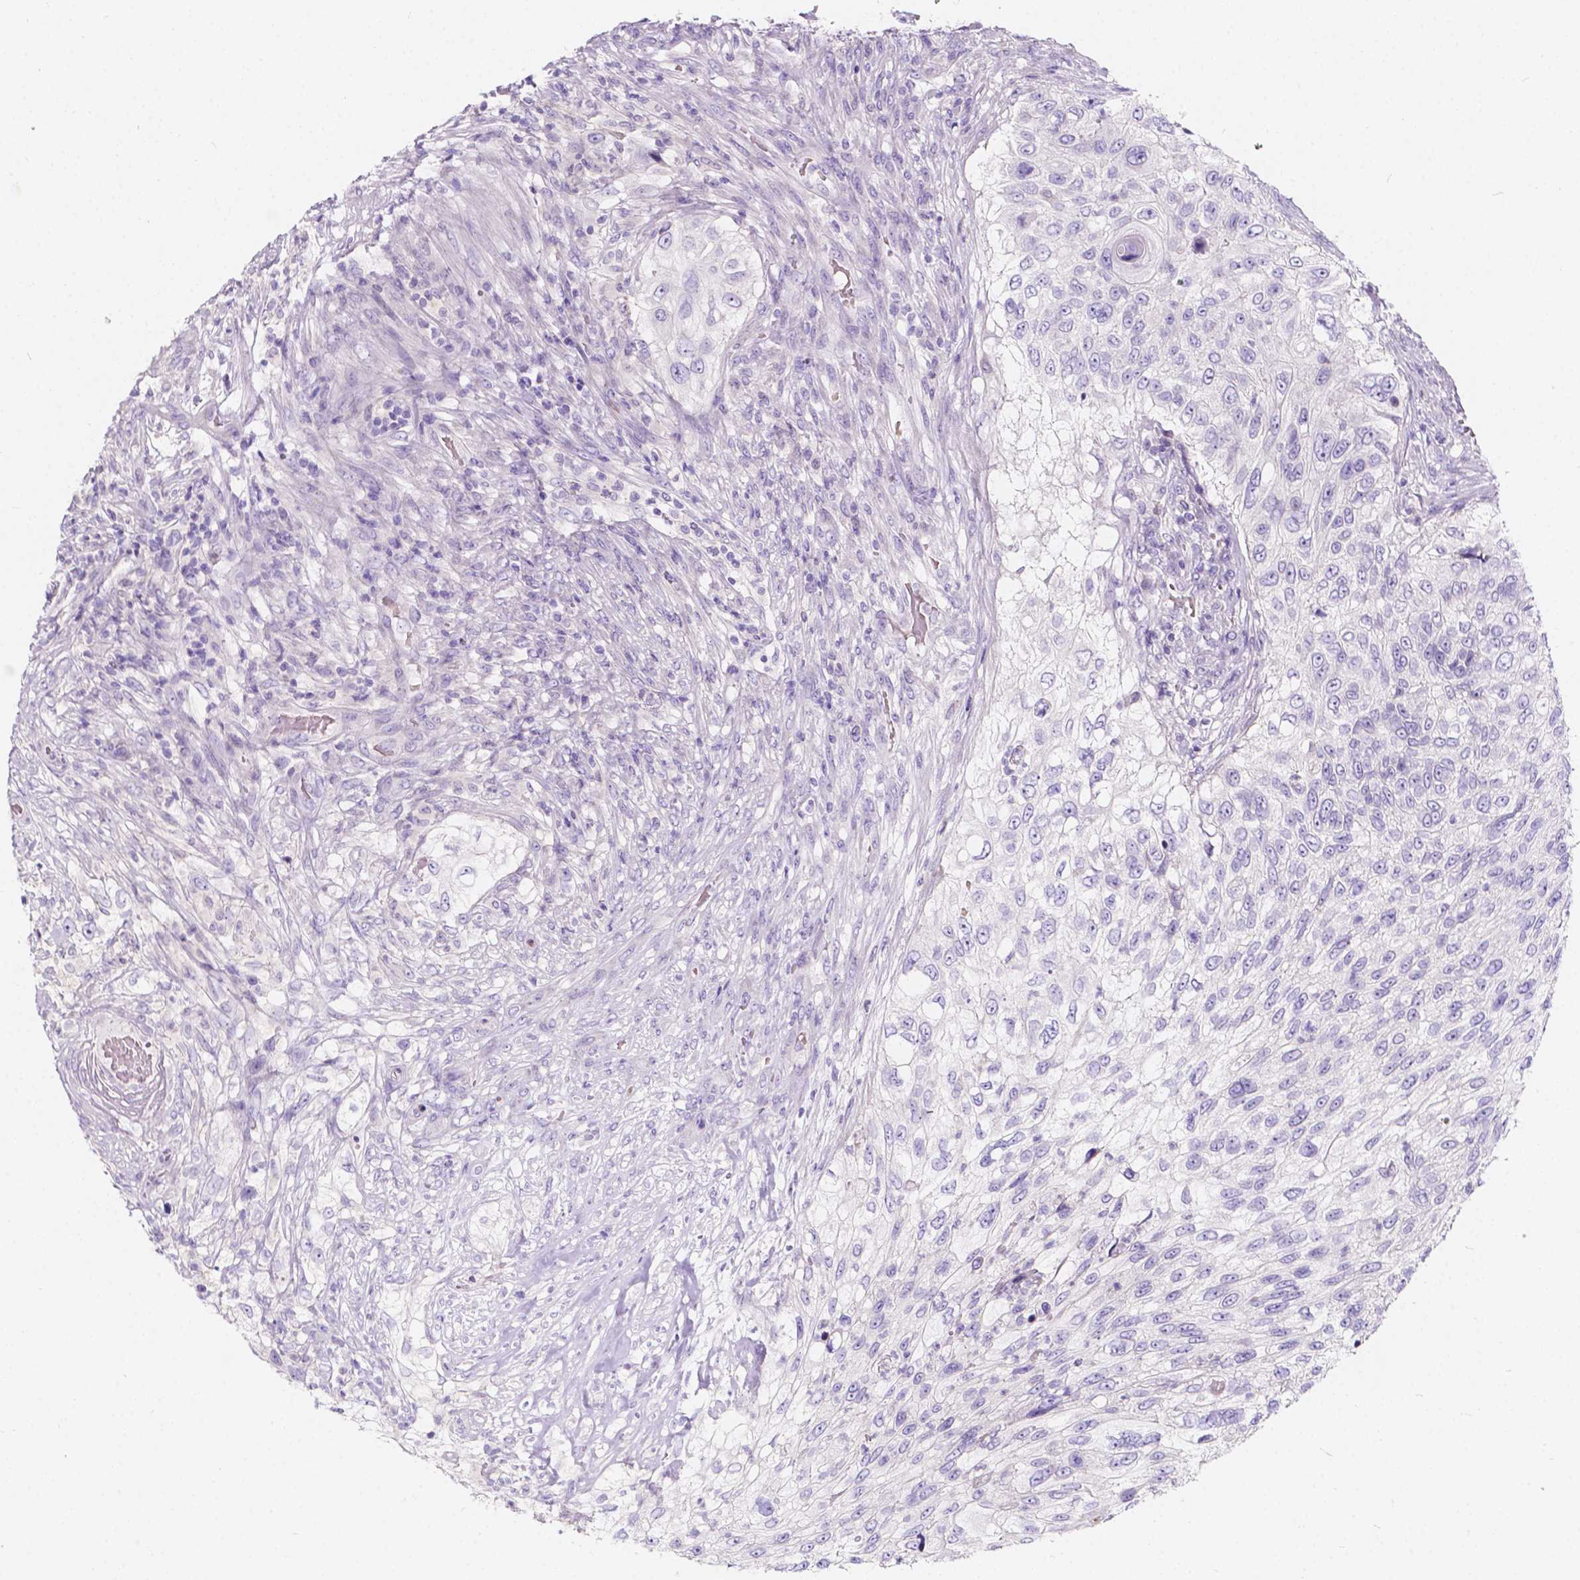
{"staining": {"intensity": "negative", "quantity": "none", "location": "none"}, "tissue": "urothelial cancer", "cell_type": "Tumor cells", "image_type": "cancer", "snomed": [{"axis": "morphology", "description": "Urothelial carcinoma, High grade"}, {"axis": "topography", "description": "Urinary bladder"}], "caption": "Immunohistochemistry image of urothelial cancer stained for a protein (brown), which shows no staining in tumor cells.", "gene": "CLSTN2", "patient": {"sex": "female", "age": 60}}